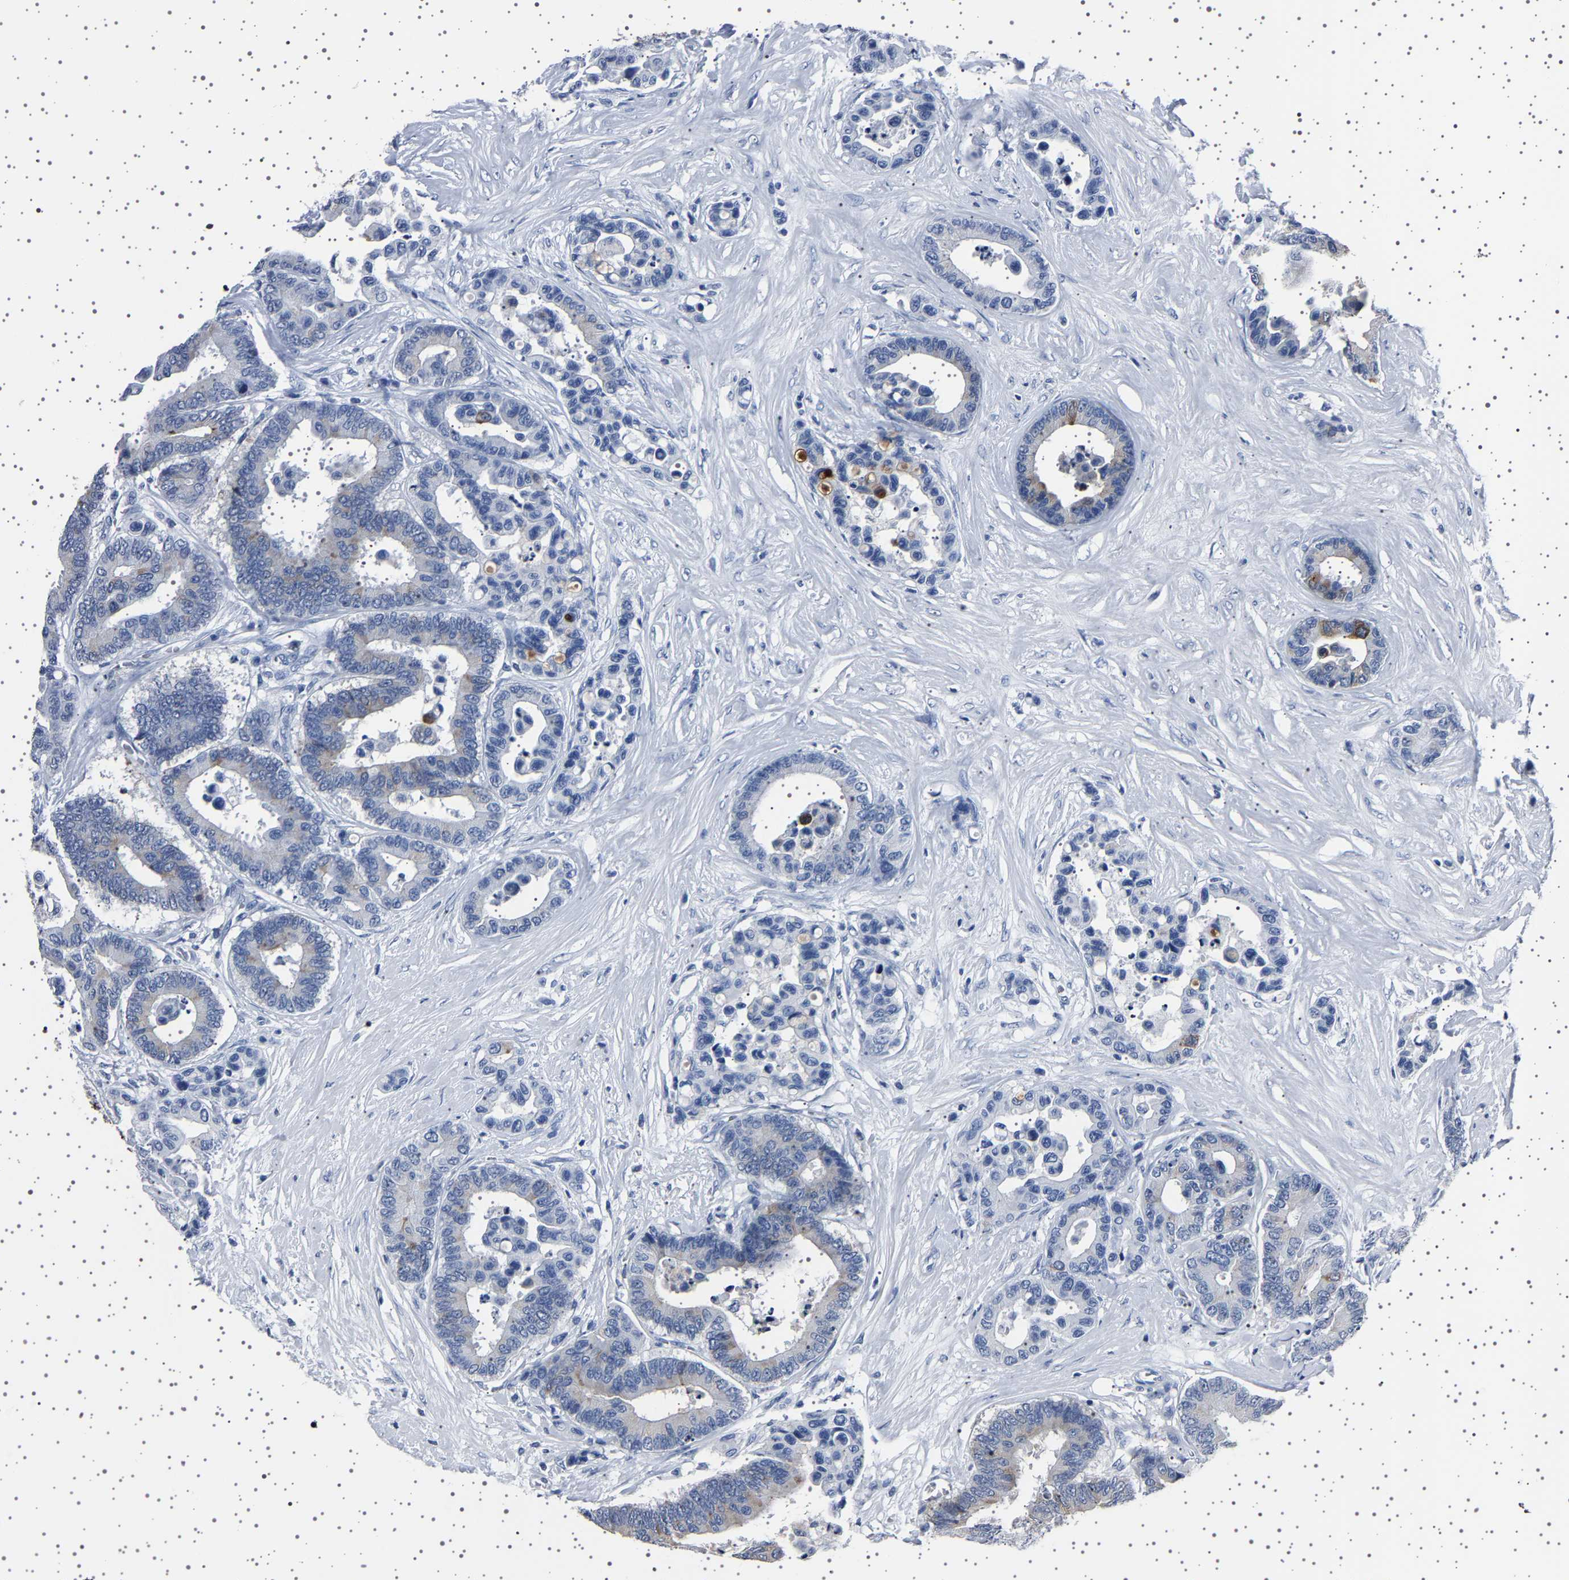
{"staining": {"intensity": "moderate", "quantity": "<25%", "location": "cytoplasmic/membranous"}, "tissue": "colorectal cancer", "cell_type": "Tumor cells", "image_type": "cancer", "snomed": [{"axis": "morphology", "description": "Normal tissue, NOS"}, {"axis": "morphology", "description": "Adenocarcinoma, NOS"}, {"axis": "topography", "description": "Colon"}], "caption": "Brown immunohistochemical staining in human colorectal adenocarcinoma displays moderate cytoplasmic/membranous staining in approximately <25% of tumor cells.", "gene": "TFF3", "patient": {"sex": "male", "age": 82}}